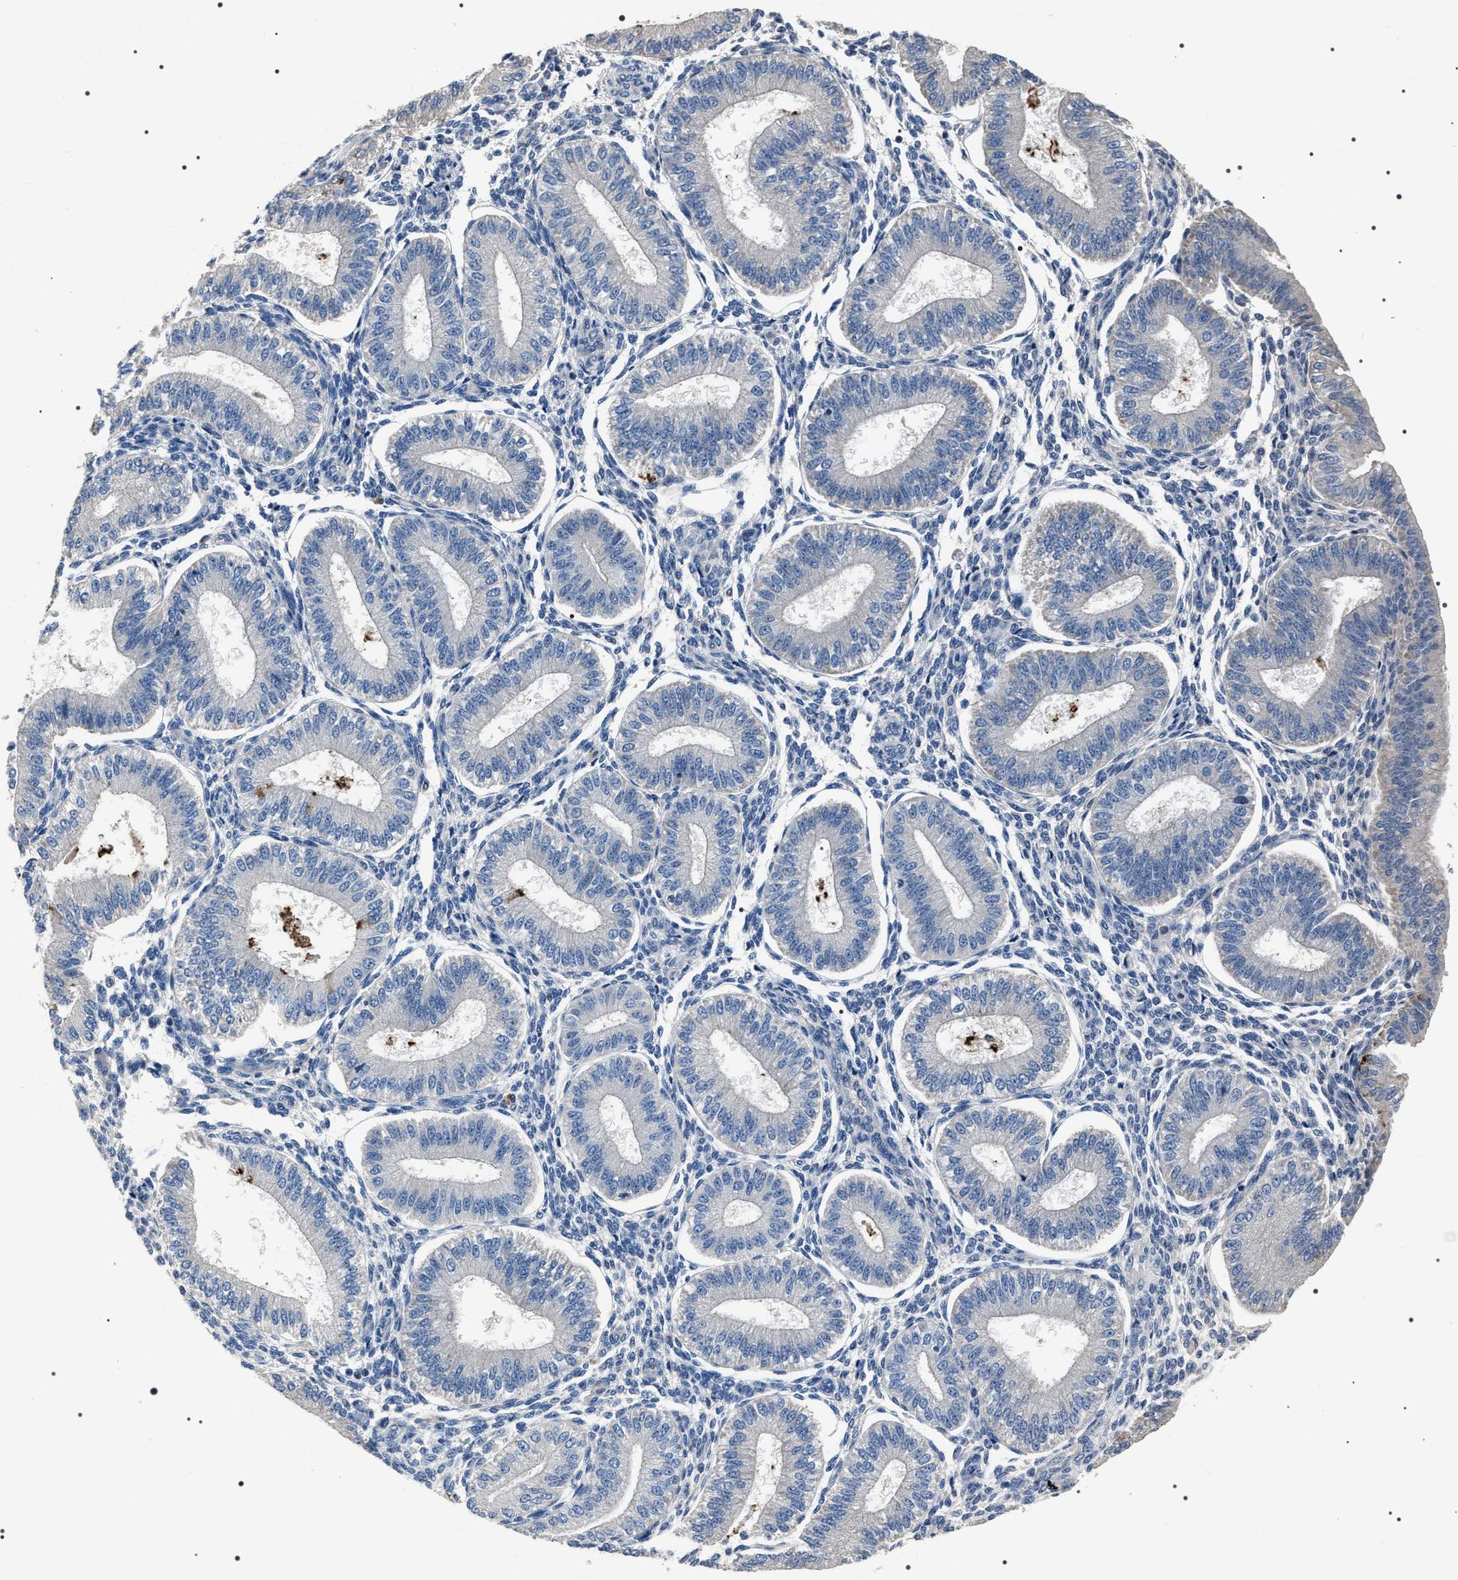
{"staining": {"intensity": "negative", "quantity": "none", "location": "none"}, "tissue": "endometrium", "cell_type": "Cells in endometrial stroma", "image_type": "normal", "snomed": [{"axis": "morphology", "description": "Normal tissue, NOS"}, {"axis": "topography", "description": "Endometrium"}], "caption": "Immunohistochemistry micrograph of normal human endometrium stained for a protein (brown), which exhibits no staining in cells in endometrial stroma.", "gene": "TRIM54", "patient": {"sex": "female", "age": 39}}